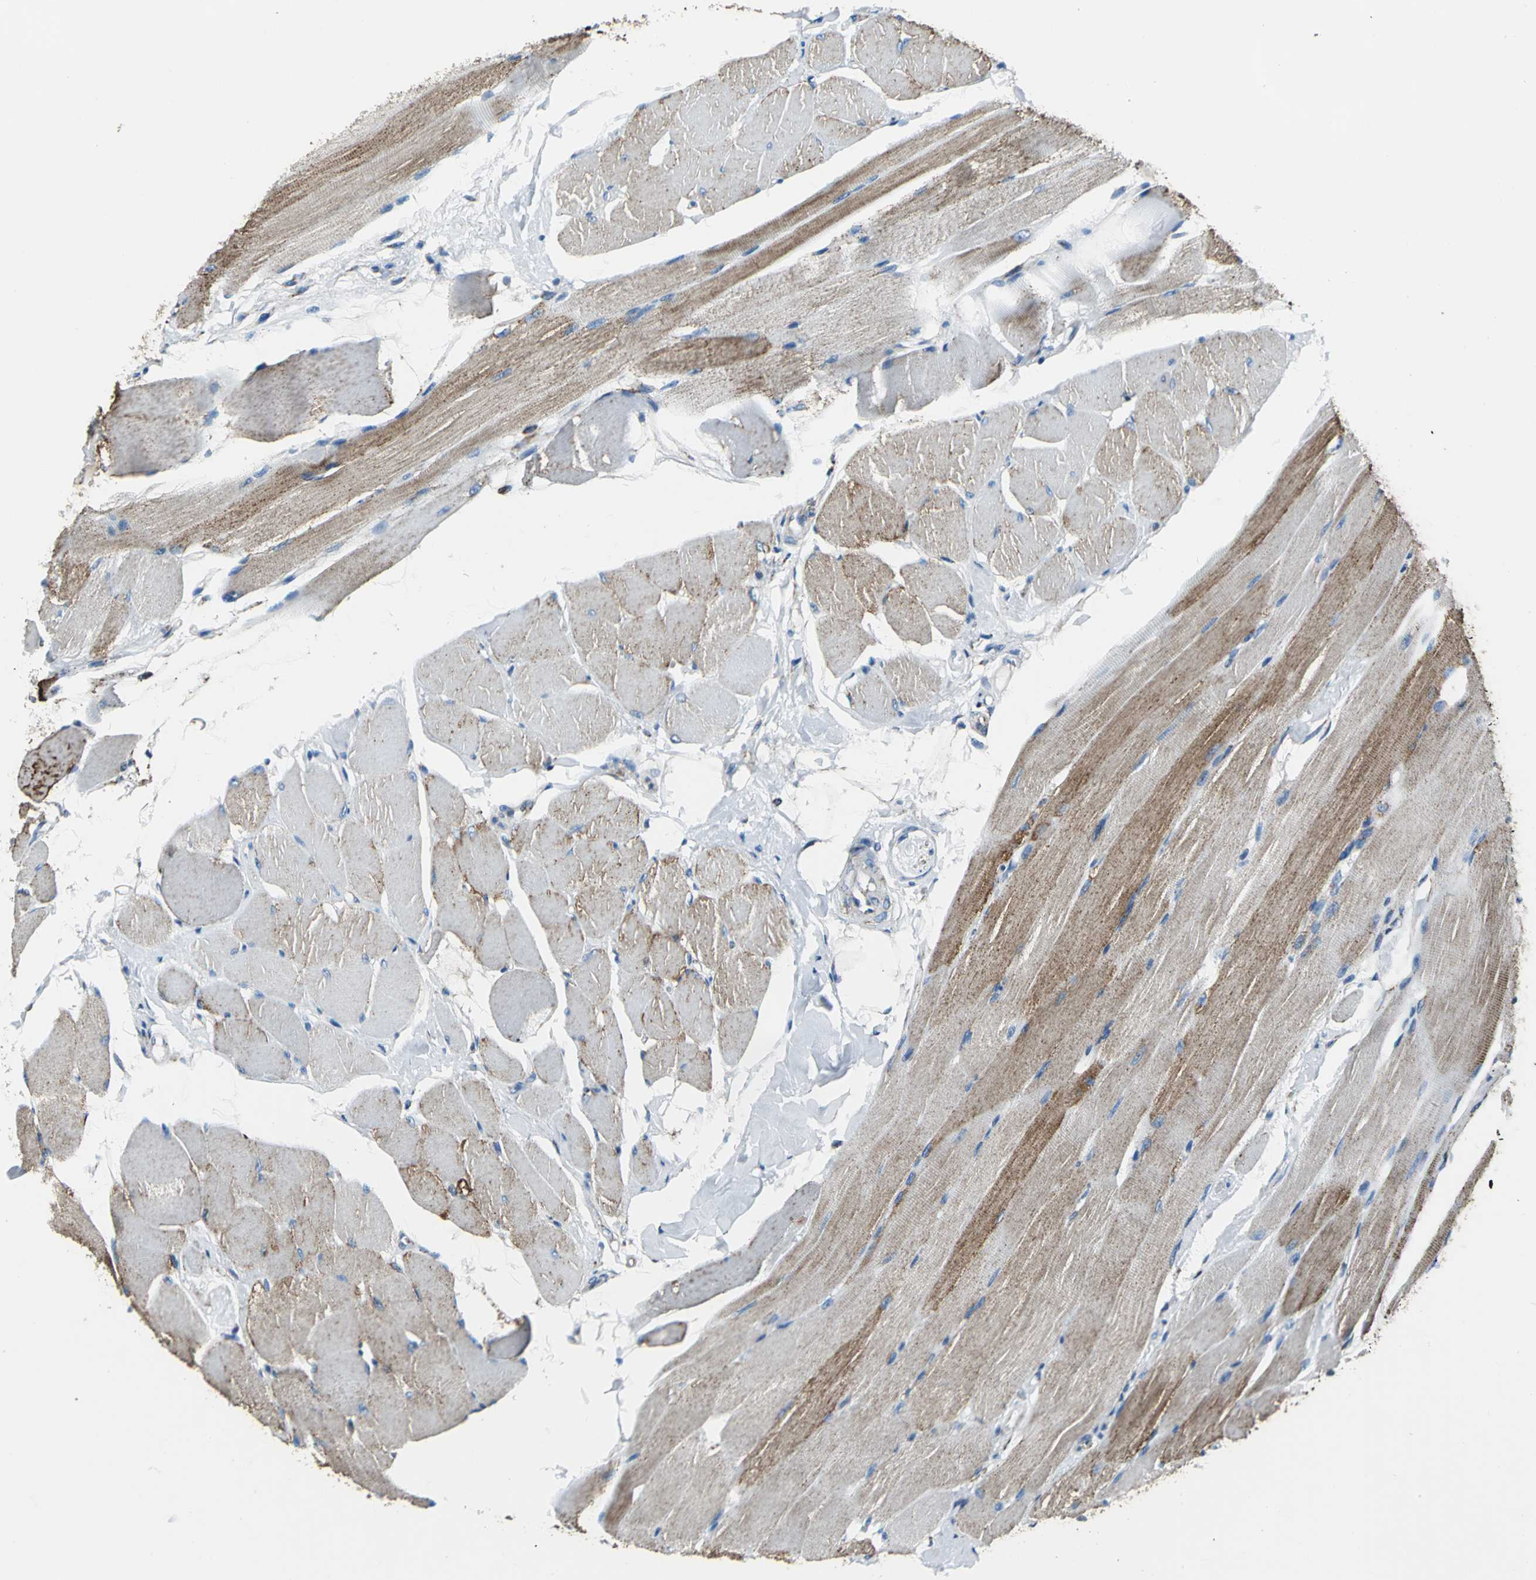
{"staining": {"intensity": "moderate", "quantity": "25%-75%", "location": "cytoplasmic/membranous"}, "tissue": "skeletal muscle", "cell_type": "Myocytes", "image_type": "normal", "snomed": [{"axis": "morphology", "description": "Normal tissue, NOS"}, {"axis": "topography", "description": "Skeletal muscle"}, {"axis": "topography", "description": "Peripheral nerve tissue"}], "caption": "Myocytes reveal medium levels of moderate cytoplasmic/membranous positivity in about 25%-75% of cells in benign human skeletal muscle.", "gene": "ECH1", "patient": {"sex": "female", "age": 84}}